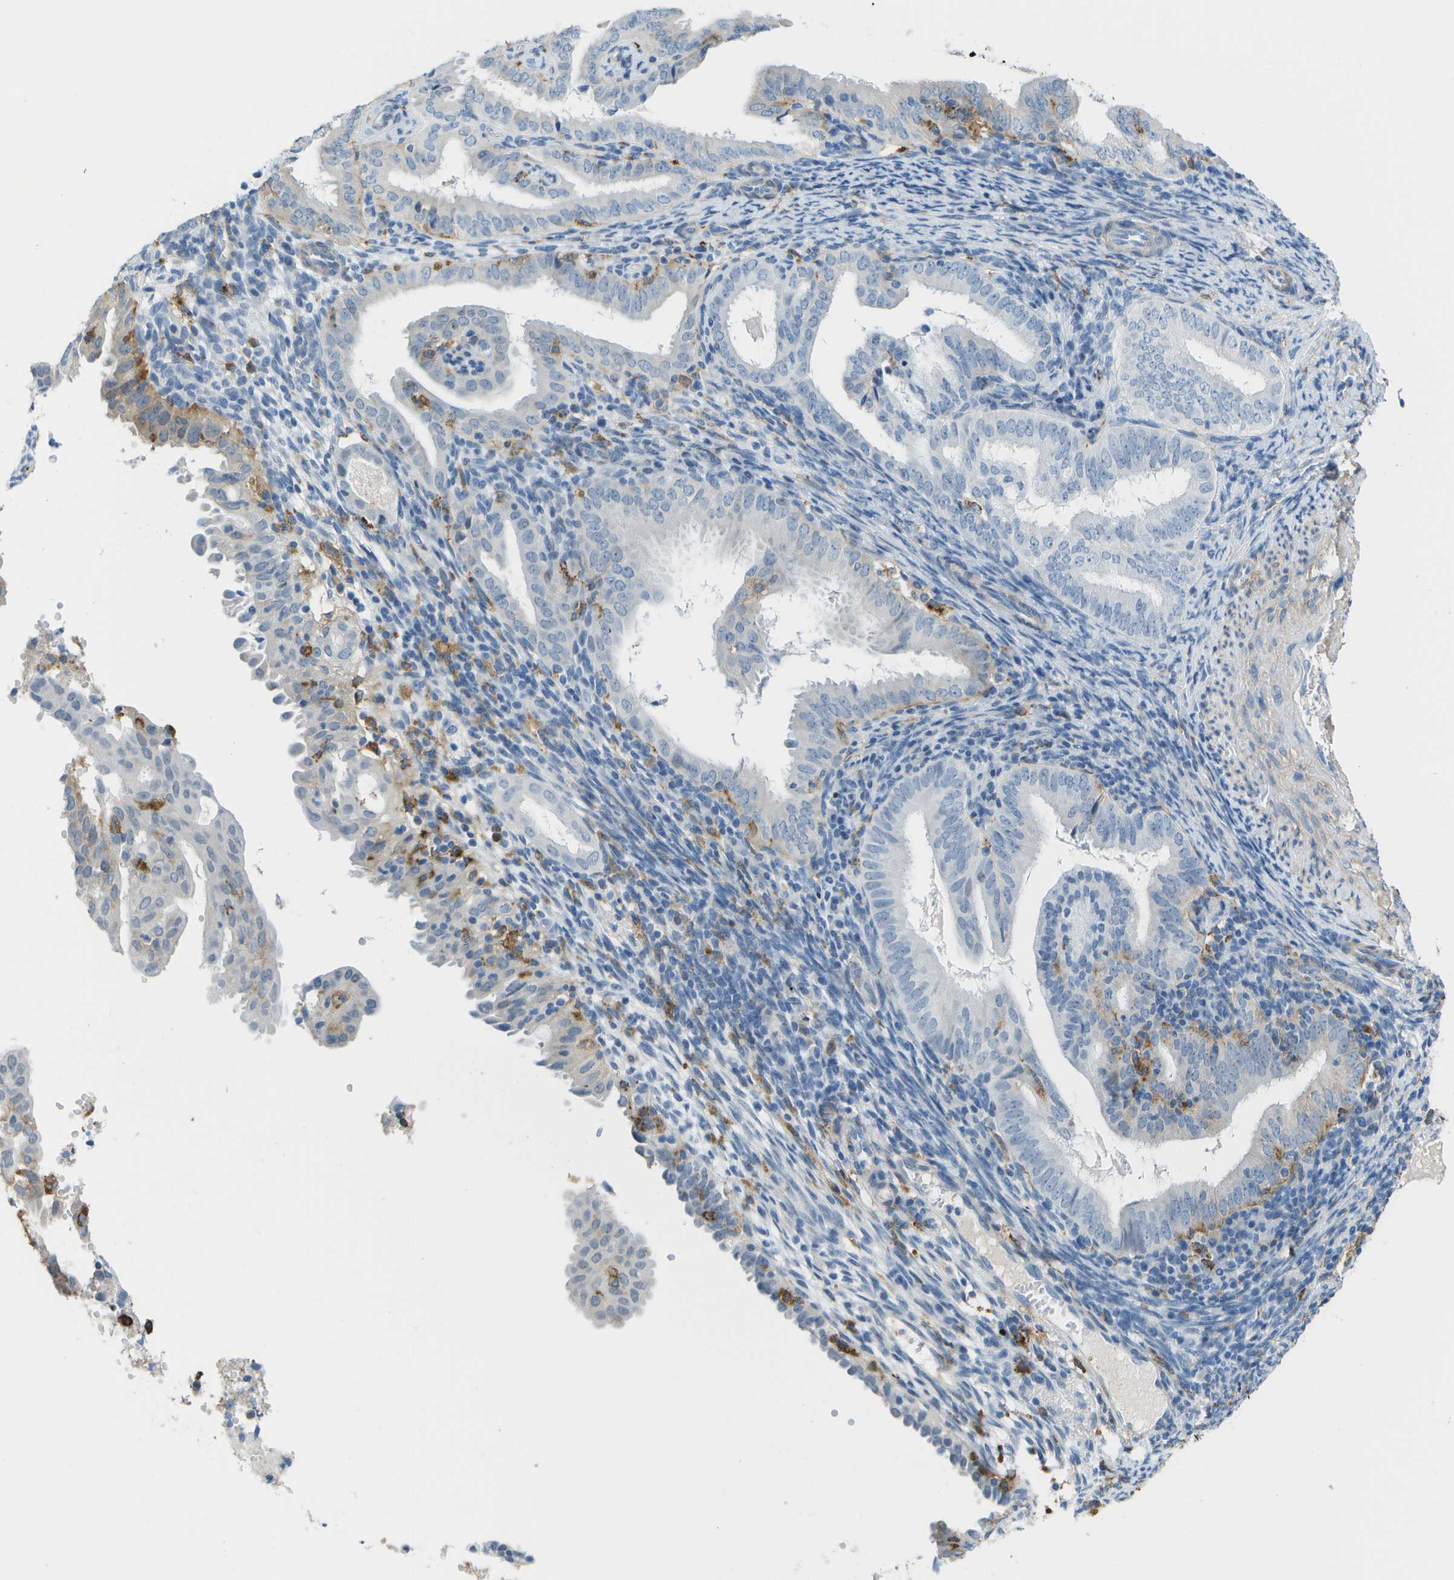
{"staining": {"intensity": "negative", "quantity": "none", "location": "none"}, "tissue": "endometrial cancer", "cell_type": "Tumor cells", "image_type": "cancer", "snomed": [{"axis": "morphology", "description": "Adenocarcinoma, NOS"}, {"axis": "topography", "description": "Endometrium"}], "caption": "Tumor cells are negative for brown protein staining in adenocarcinoma (endometrial).", "gene": "ZBTB43", "patient": {"sex": "female", "age": 58}}